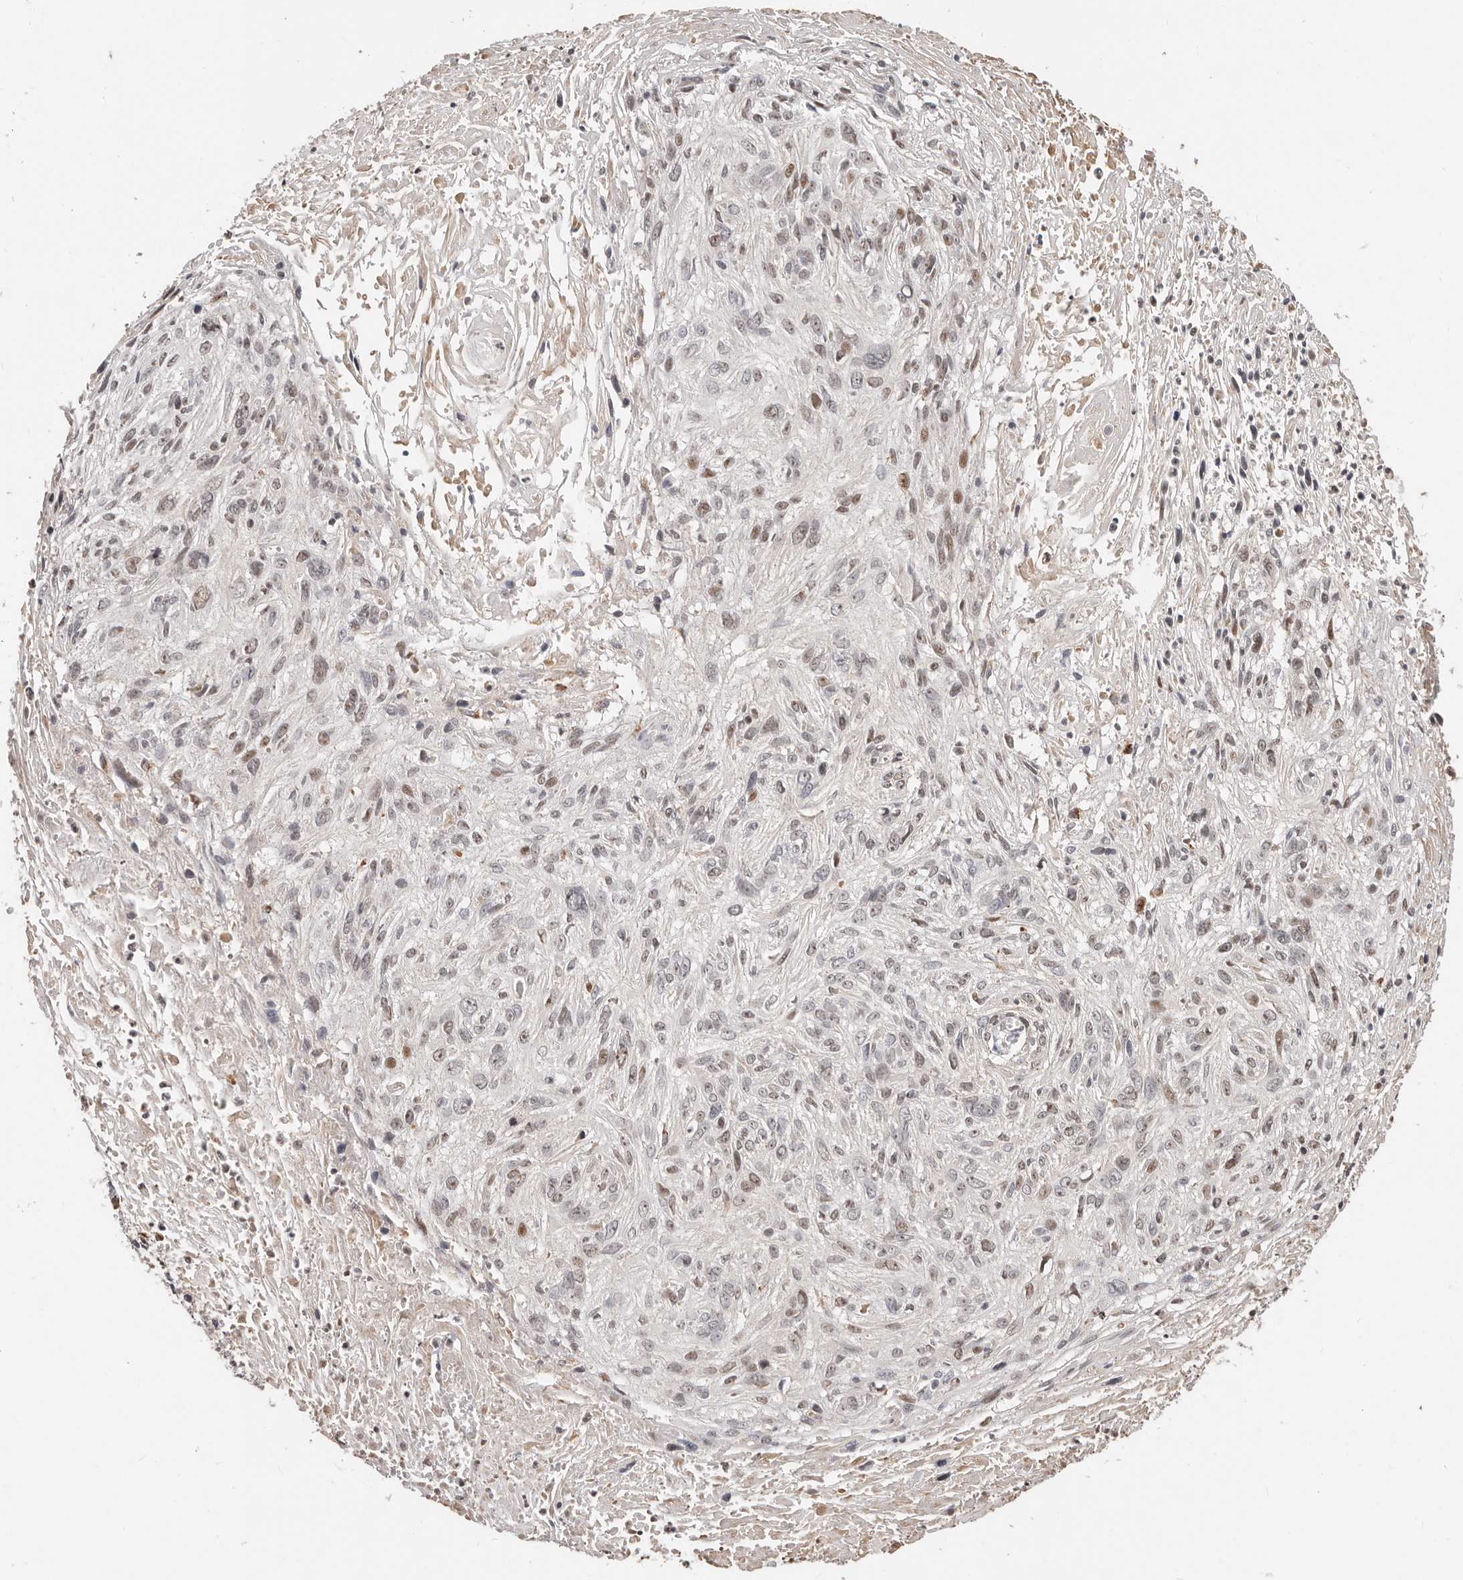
{"staining": {"intensity": "moderate", "quantity": "<25%", "location": "nuclear"}, "tissue": "cervical cancer", "cell_type": "Tumor cells", "image_type": "cancer", "snomed": [{"axis": "morphology", "description": "Squamous cell carcinoma, NOS"}, {"axis": "topography", "description": "Cervix"}], "caption": "IHC of squamous cell carcinoma (cervical) reveals low levels of moderate nuclear staining in about <25% of tumor cells.", "gene": "ZRANB1", "patient": {"sex": "female", "age": 51}}